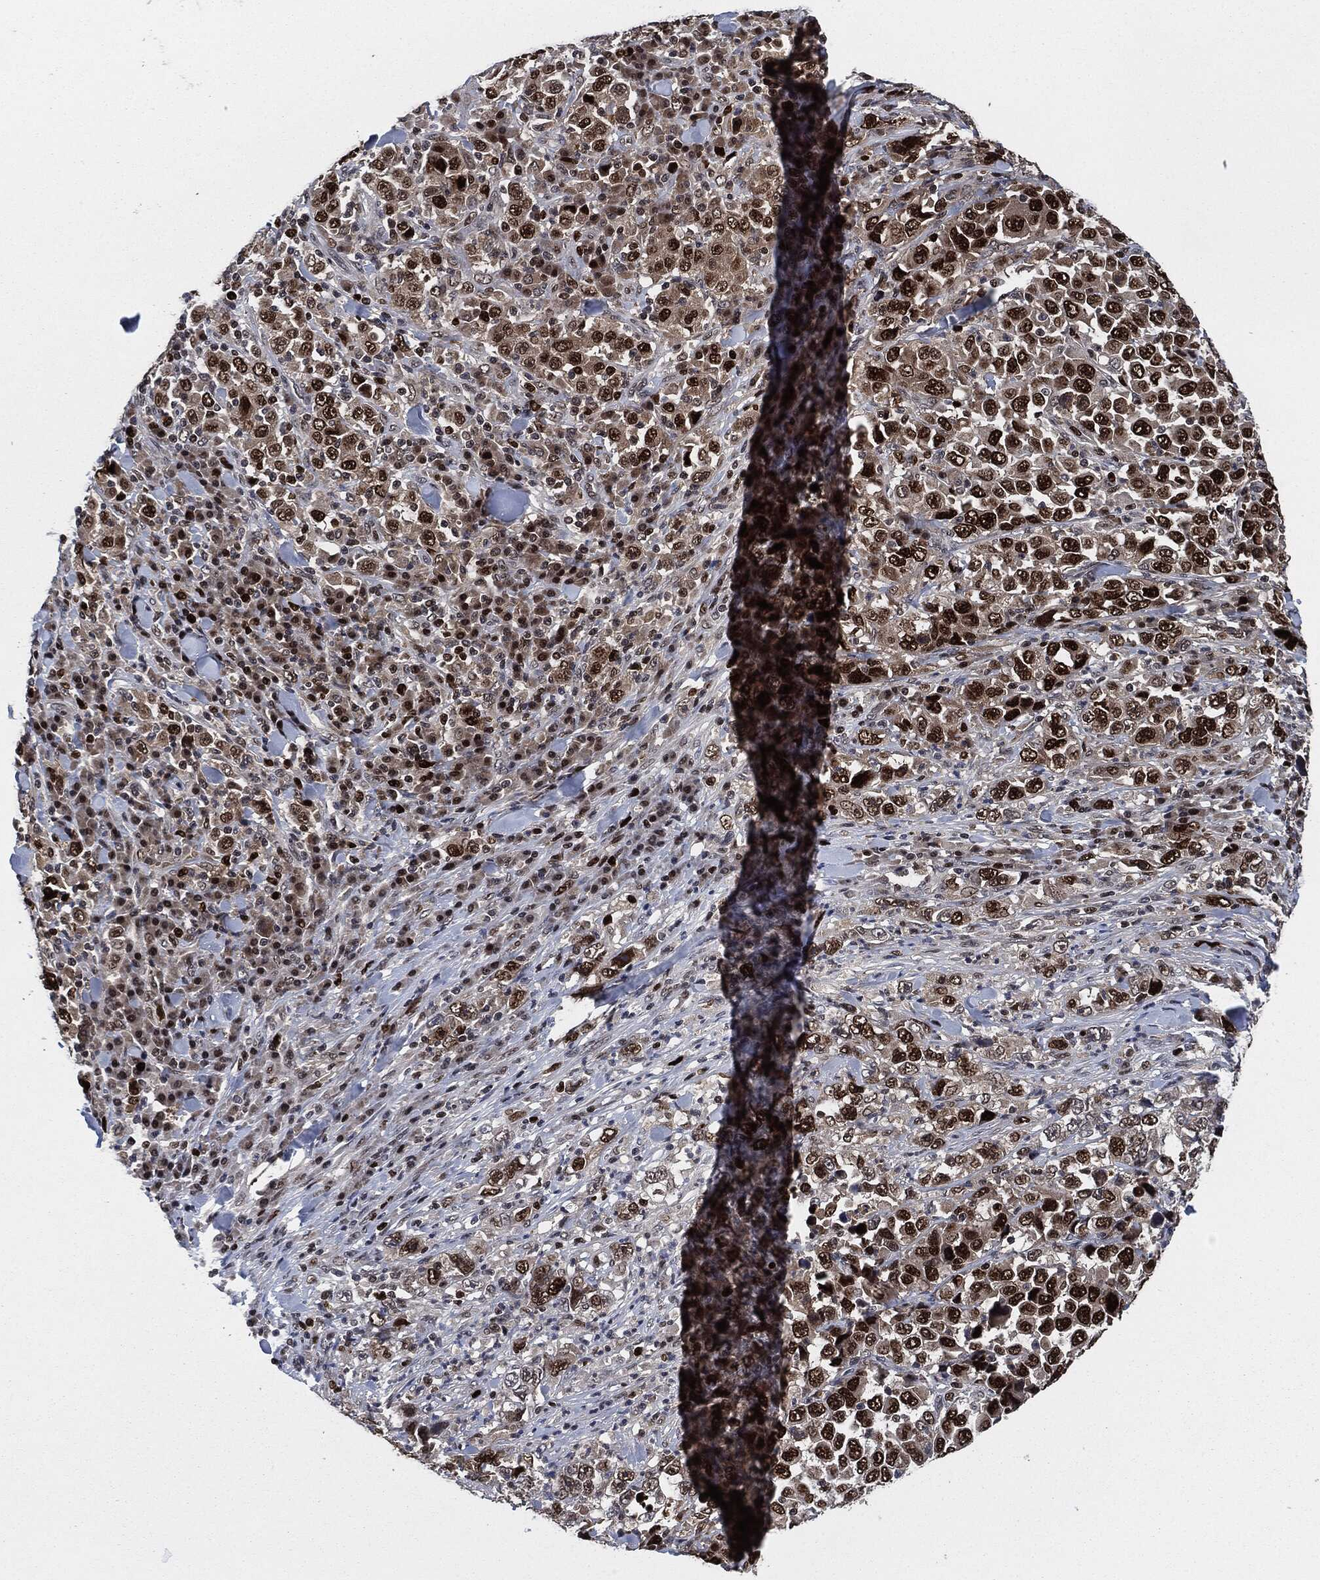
{"staining": {"intensity": "strong", "quantity": ">75%", "location": "nuclear"}, "tissue": "stomach cancer", "cell_type": "Tumor cells", "image_type": "cancer", "snomed": [{"axis": "morphology", "description": "Normal tissue, NOS"}, {"axis": "morphology", "description": "Adenocarcinoma, NOS"}, {"axis": "topography", "description": "Stomach, upper"}, {"axis": "topography", "description": "Stomach"}], "caption": "DAB (3,3'-diaminobenzidine) immunohistochemical staining of stomach cancer (adenocarcinoma) shows strong nuclear protein positivity in about >75% of tumor cells. (brown staining indicates protein expression, while blue staining denotes nuclei).", "gene": "PCNA", "patient": {"sex": "male", "age": 59}}